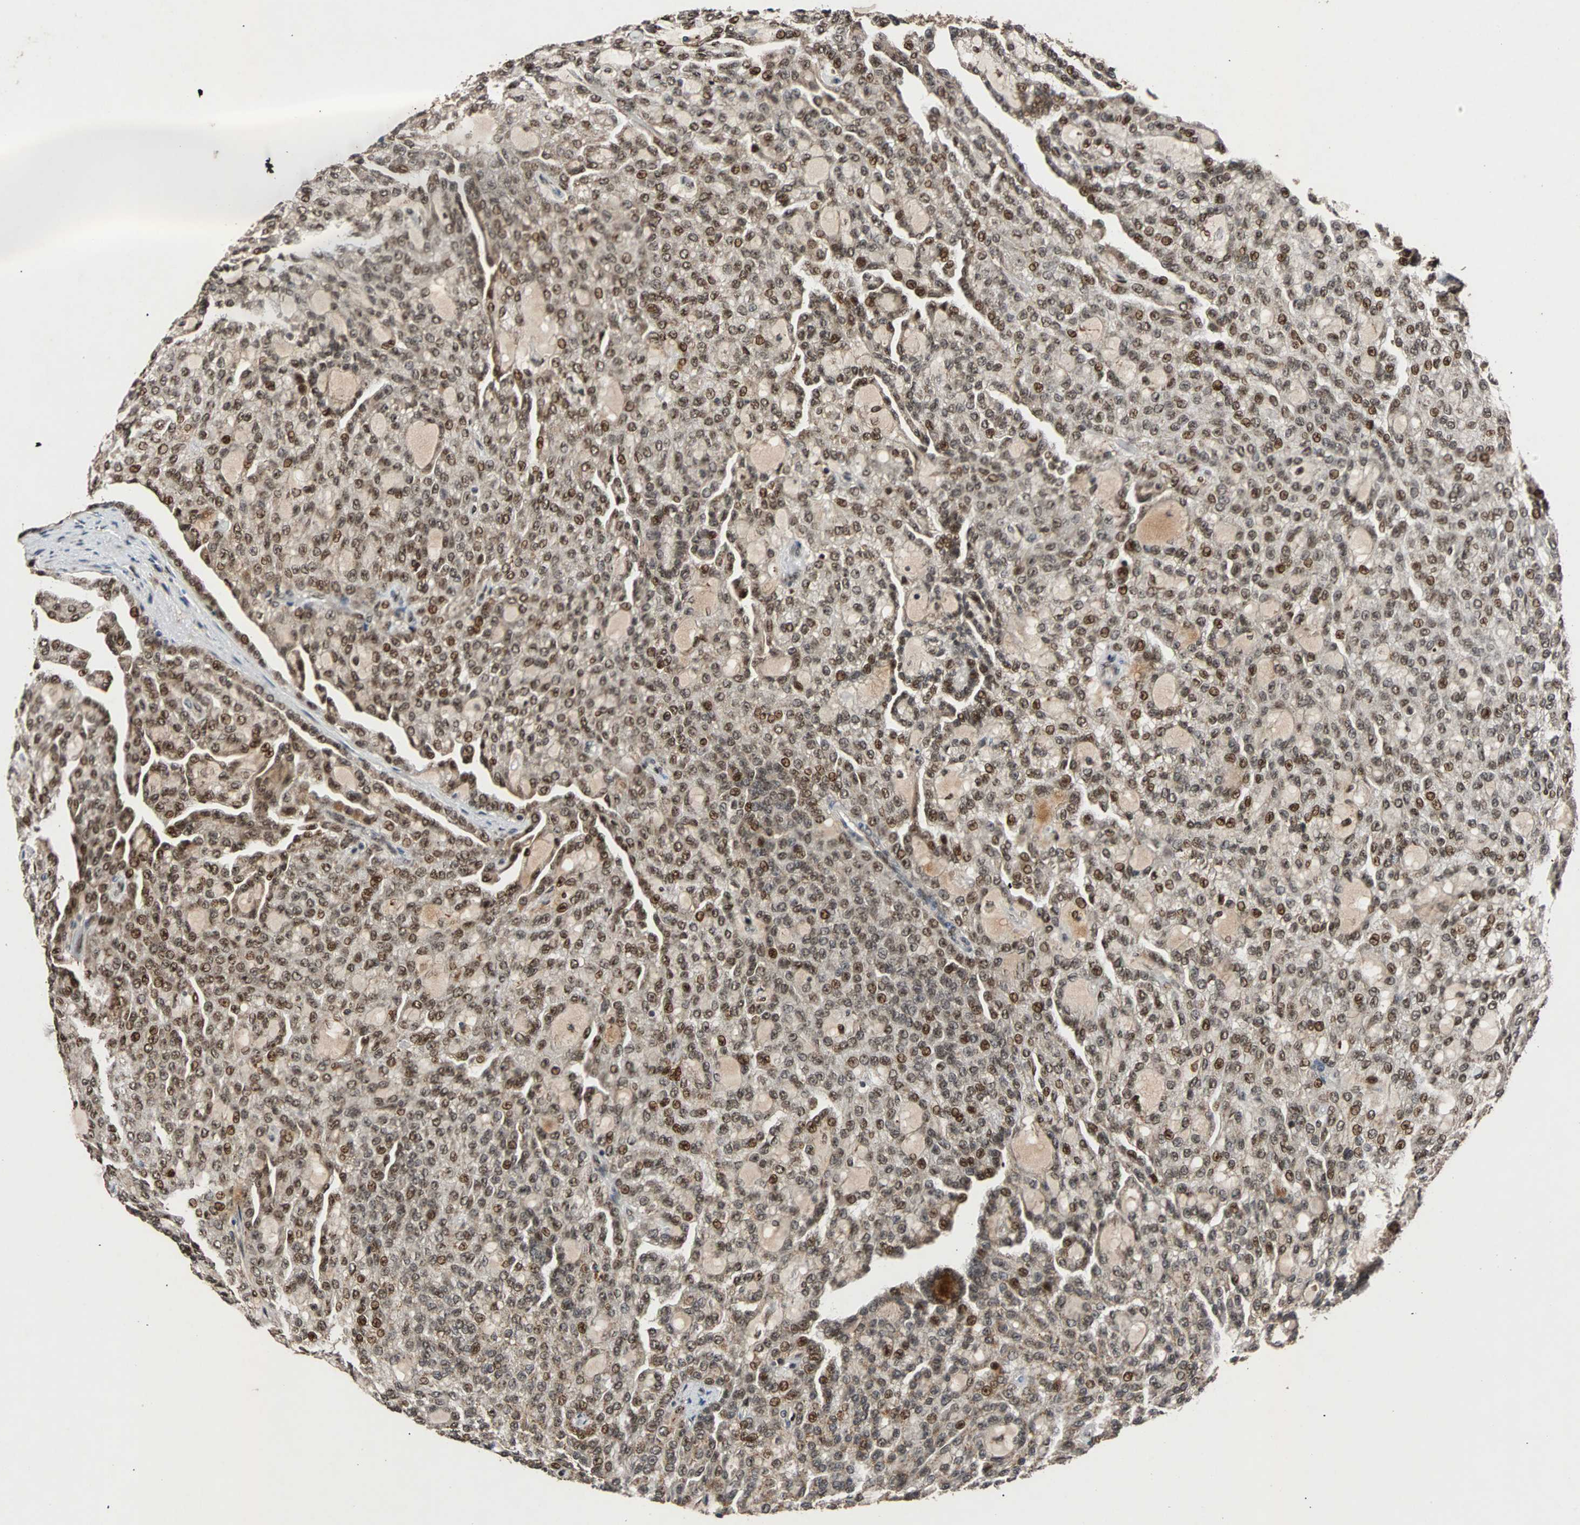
{"staining": {"intensity": "strong", "quantity": ">75%", "location": "cytoplasmic/membranous,nuclear"}, "tissue": "renal cancer", "cell_type": "Tumor cells", "image_type": "cancer", "snomed": [{"axis": "morphology", "description": "Adenocarcinoma, NOS"}, {"axis": "topography", "description": "Kidney"}], "caption": "Tumor cells display strong cytoplasmic/membranous and nuclear expression in approximately >75% of cells in renal cancer (adenocarcinoma). The staining was performed using DAB, with brown indicating positive protein expression. Nuclei are stained blue with hematoxylin.", "gene": "USP31", "patient": {"sex": "male", "age": 63}}